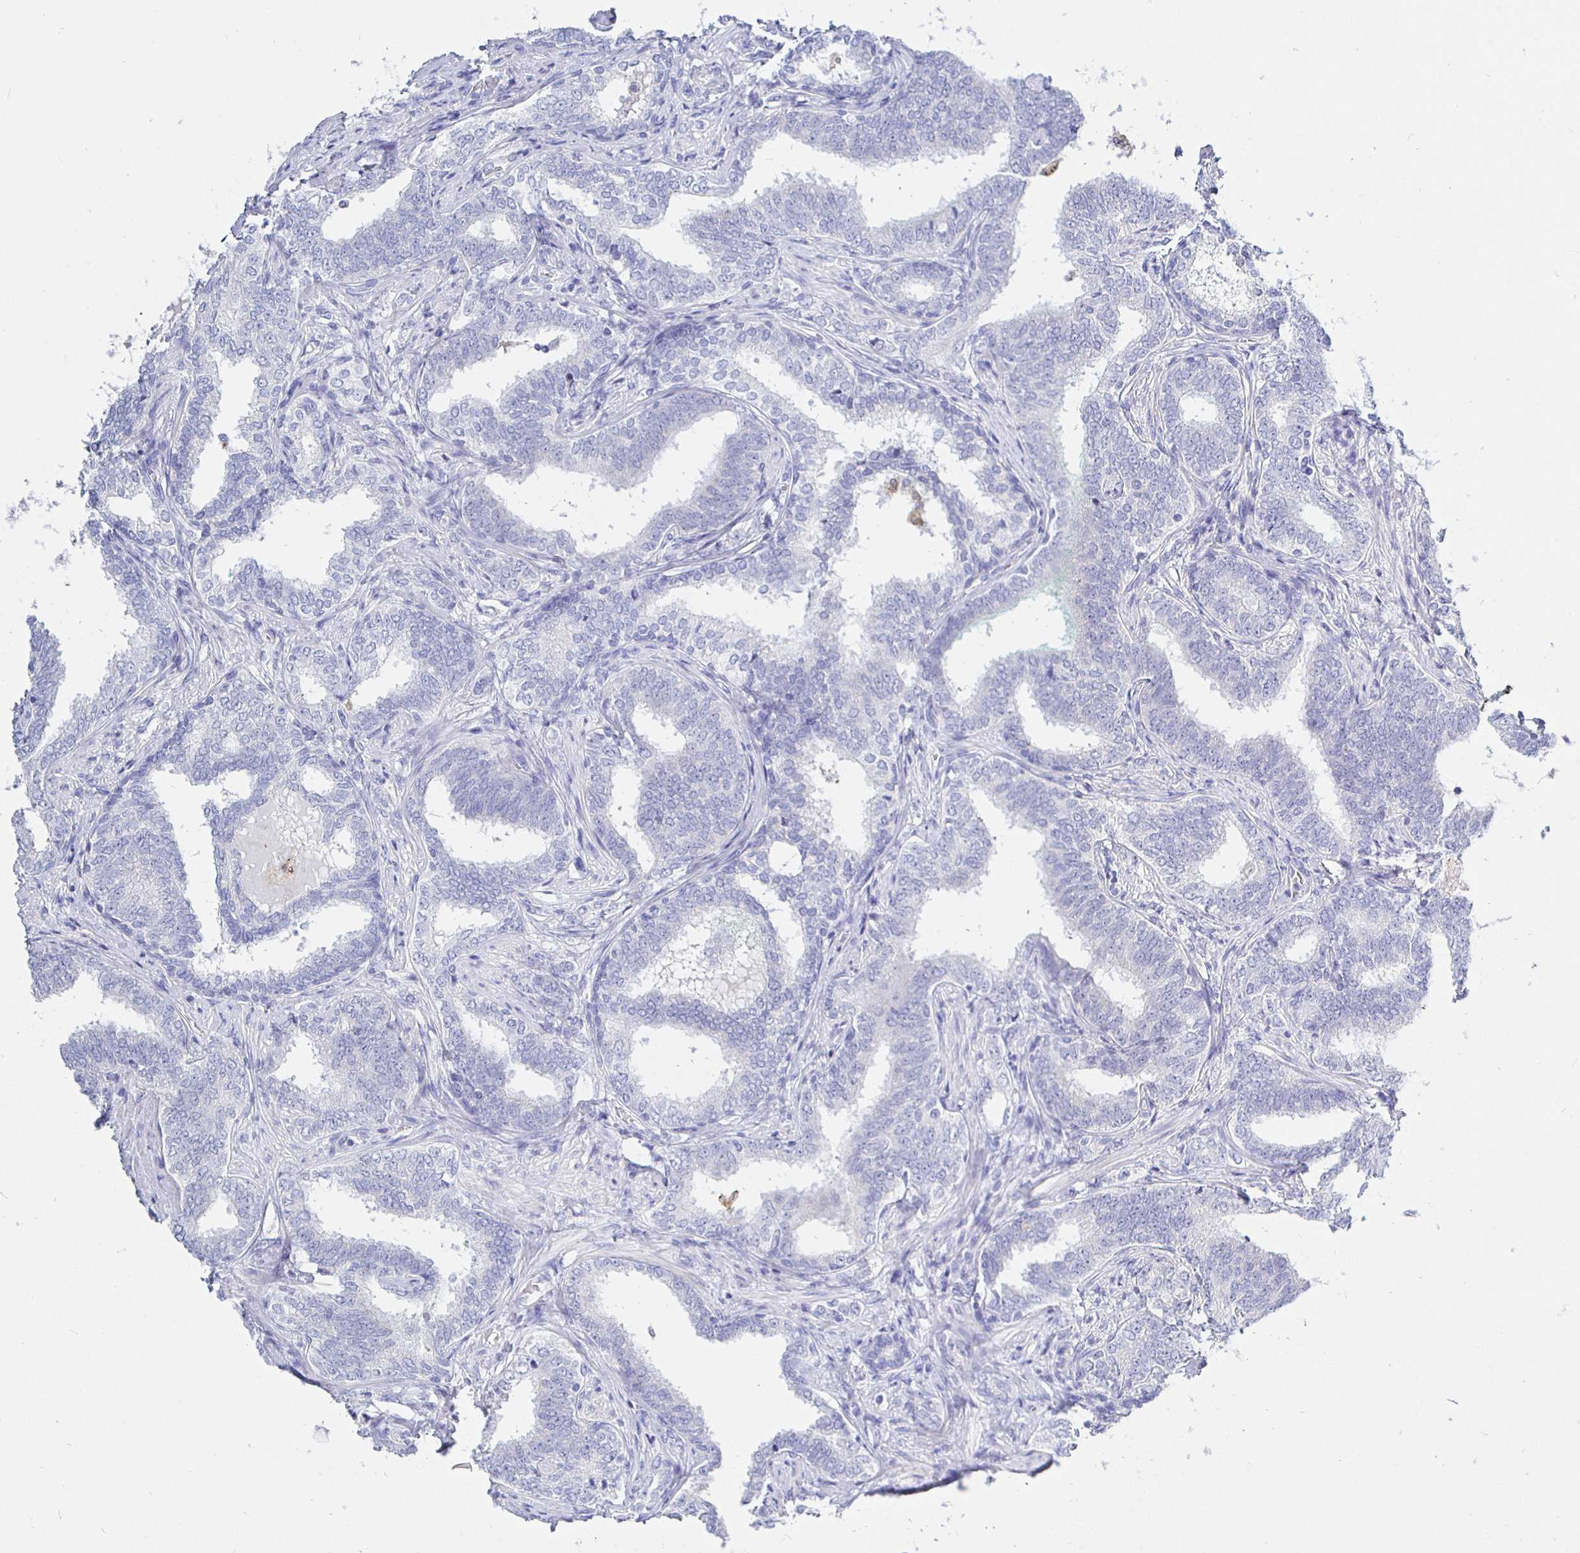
{"staining": {"intensity": "negative", "quantity": "none", "location": "none"}, "tissue": "prostate cancer", "cell_type": "Tumor cells", "image_type": "cancer", "snomed": [{"axis": "morphology", "description": "Adenocarcinoma, High grade"}, {"axis": "topography", "description": "Prostate"}], "caption": "A histopathology image of human prostate cancer (high-grade adenocarcinoma) is negative for staining in tumor cells.", "gene": "UMOD", "patient": {"sex": "male", "age": 72}}